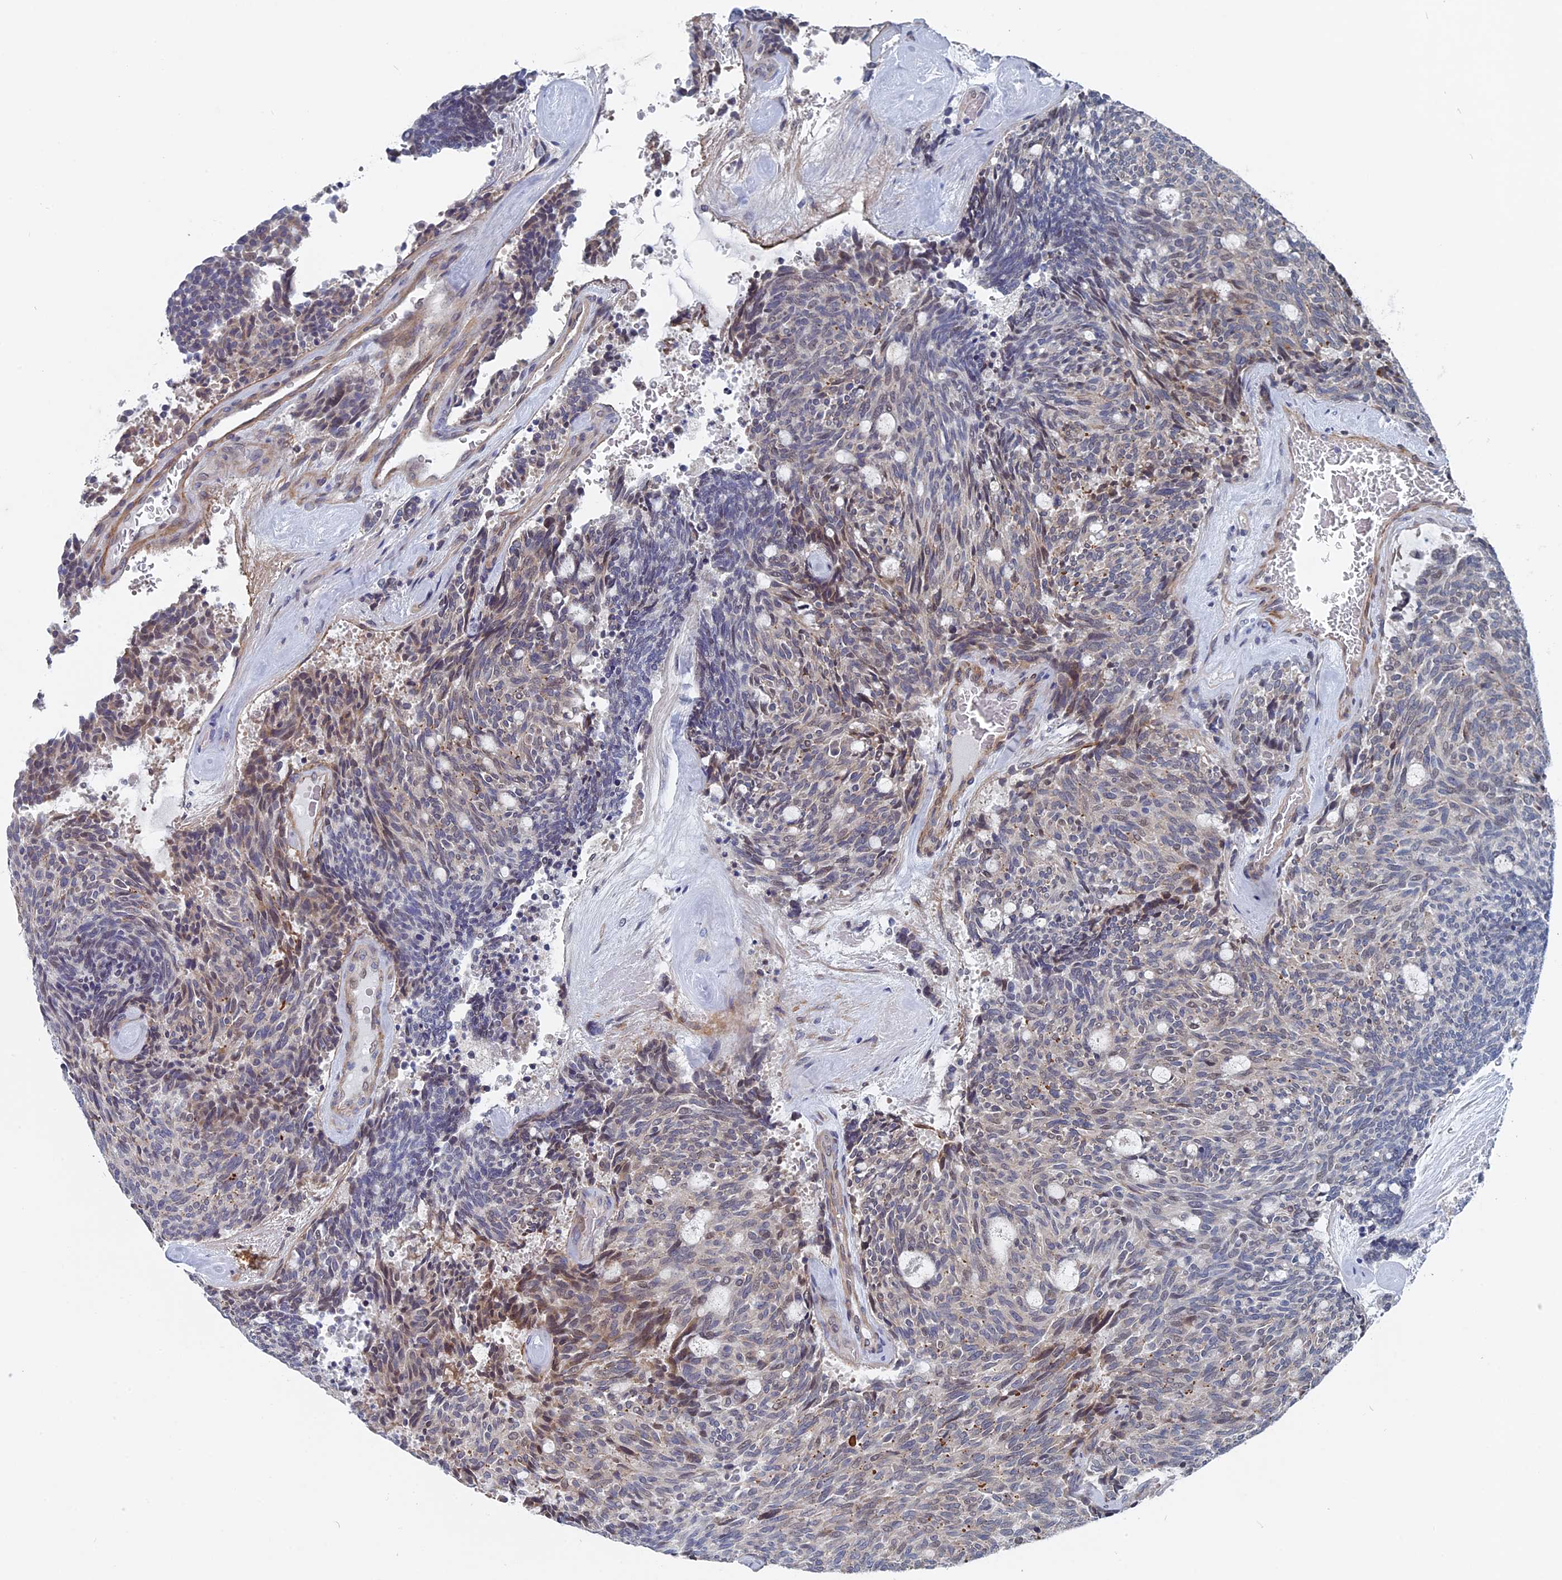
{"staining": {"intensity": "weak", "quantity": "<25%", "location": "cytoplasmic/membranous"}, "tissue": "carcinoid", "cell_type": "Tumor cells", "image_type": "cancer", "snomed": [{"axis": "morphology", "description": "Carcinoid, malignant, NOS"}, {"axis": "topography", "description": "Pancreas"}], "caption": "Human malignant carcinoid stained for a protein using IHC shows no expression in tumor cells.", "gene": "MTRF1", "patient": {"sex": "female", "age": 54}}